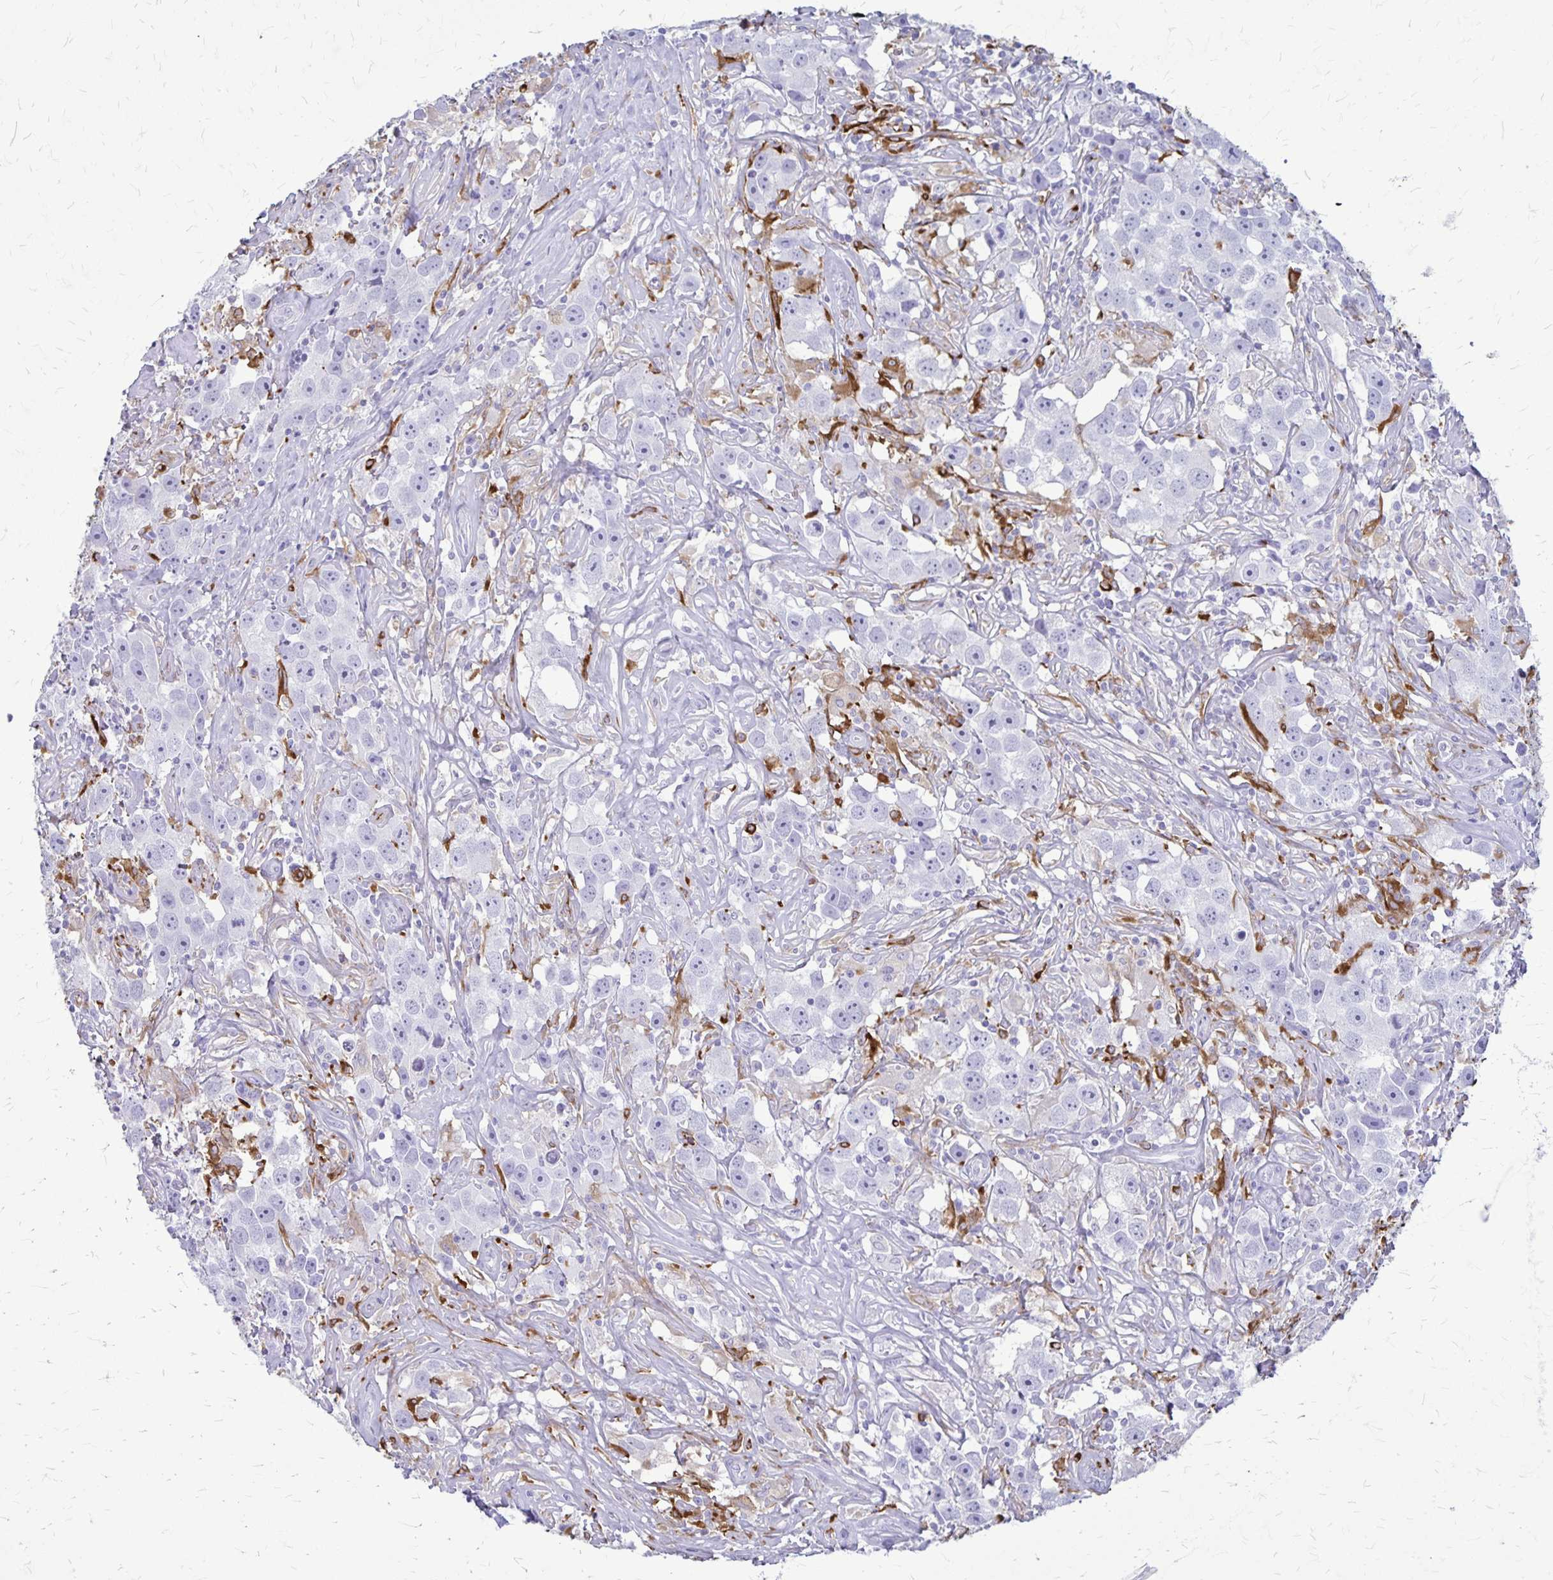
{"staining": {"intensity": "negative", "quantity": "none", "location": "none"}, "tissue": "testis cancer", "cell_type": "Tumor cells", "image_type": "cancer", "snomed": [{"axis": "morphology", "description": "Seminoma, NOS"}, {"axis": "topography", "description": "Testis"}], "caption": "High magnification brightfield microscopy of testis cancer stained with DAB (brown) and counterstained with hematoxylin (blue): tumor cells show no significant expression.", "gene": "RTN1", "patient": {"sex": "male", "age": 49}}